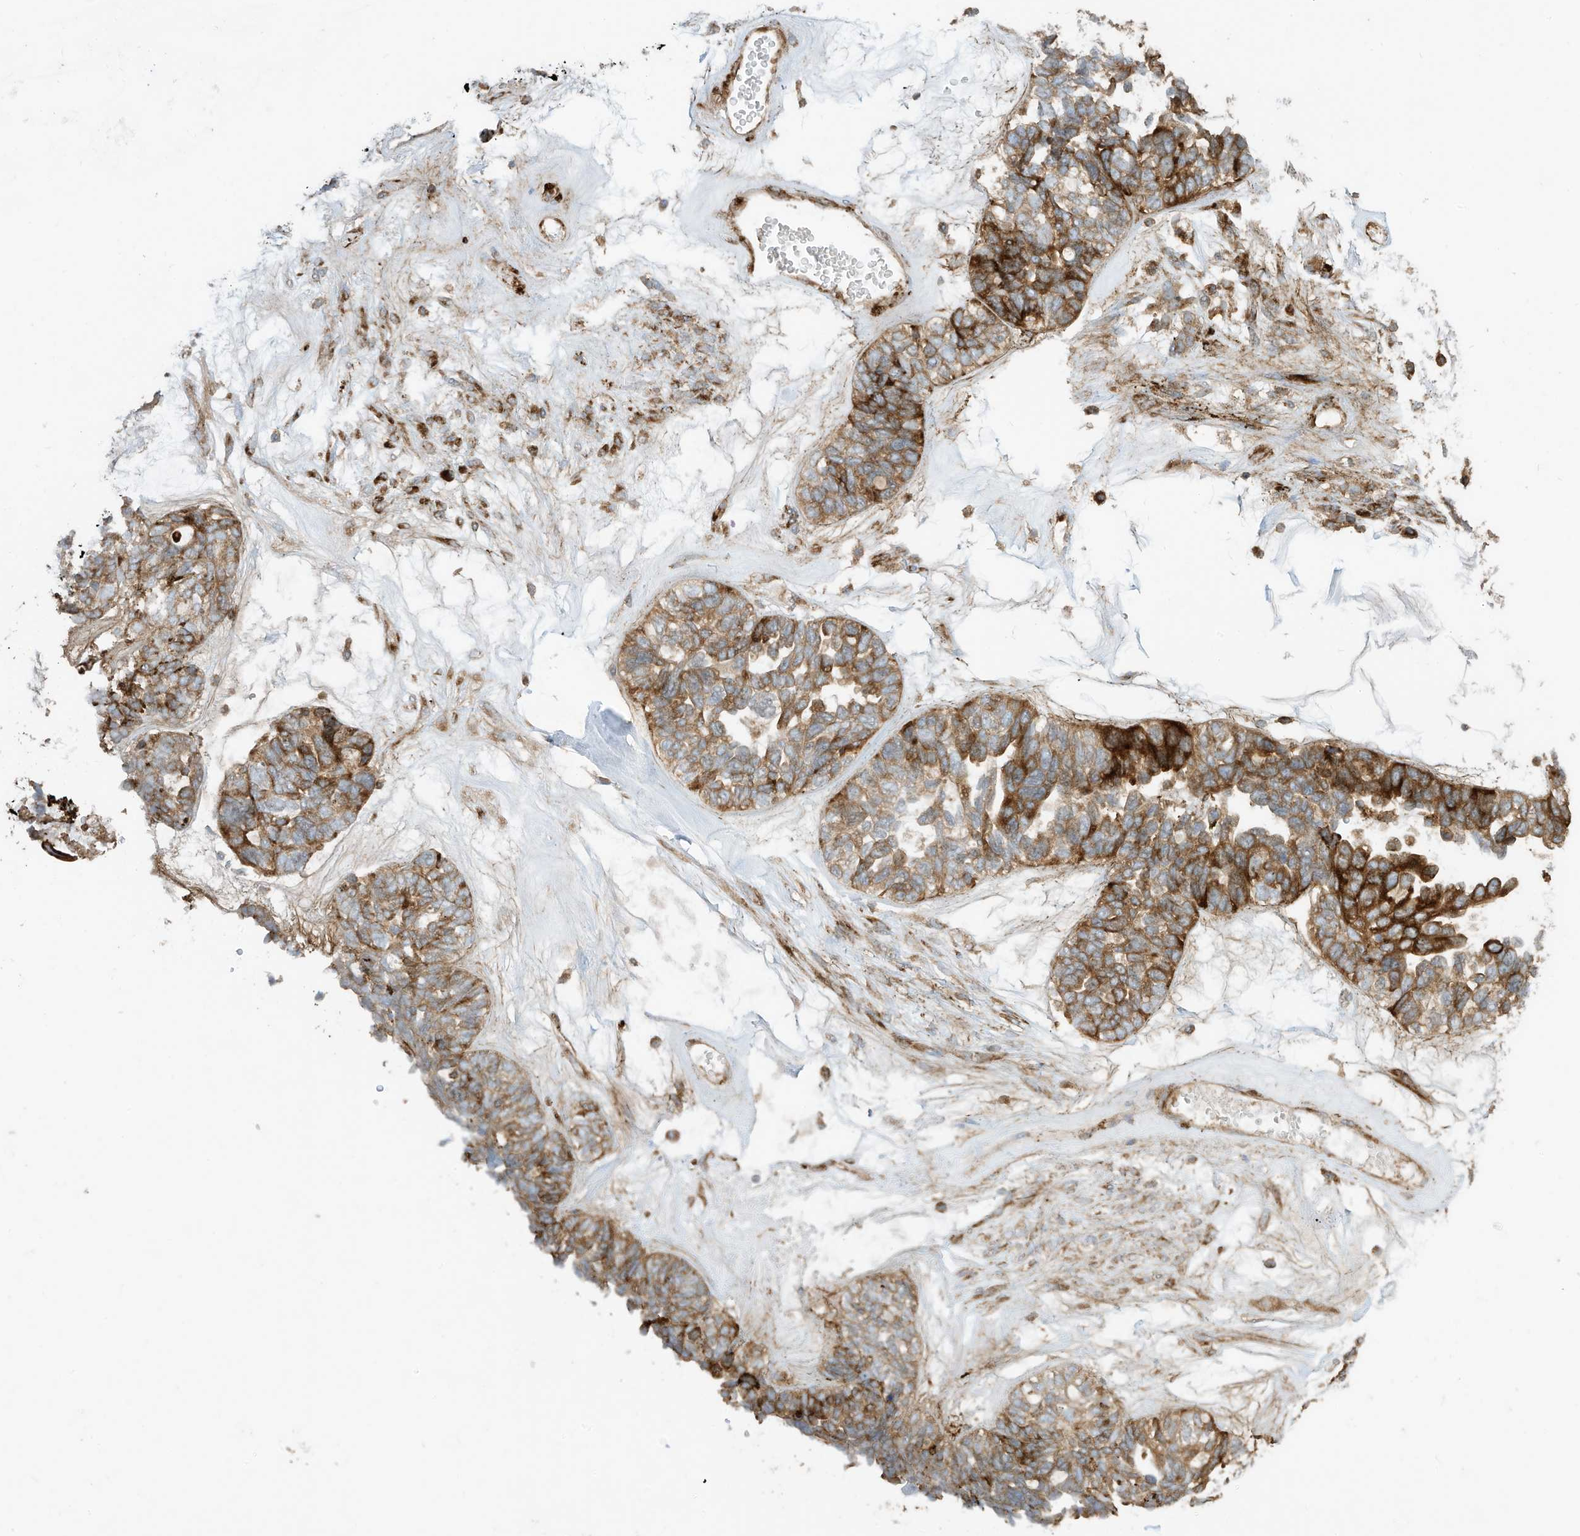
{"staining": {"intensity": "moderate", "quantity": ">75%", "location": "cytoplasmic/membranous"}, "tissue": "ovarian cancer", "cell_type": "Tumor cells", "image_type": "cancer", "snomed": [{"axis": "morphology", "description": "Cystadenocarcinoma, serous, NOS"}, {"axis": "topography", "description": "Ovary"}], "caption": "Protein analysis of serous cystadenocarcinoma (ovarian) tissue reveals moderate cytoplasmic/membranous expression in approximately >75% of tumor cells.", "gene": "TRNAU1AP", "patient": {"sex": "female", "age": 79}}